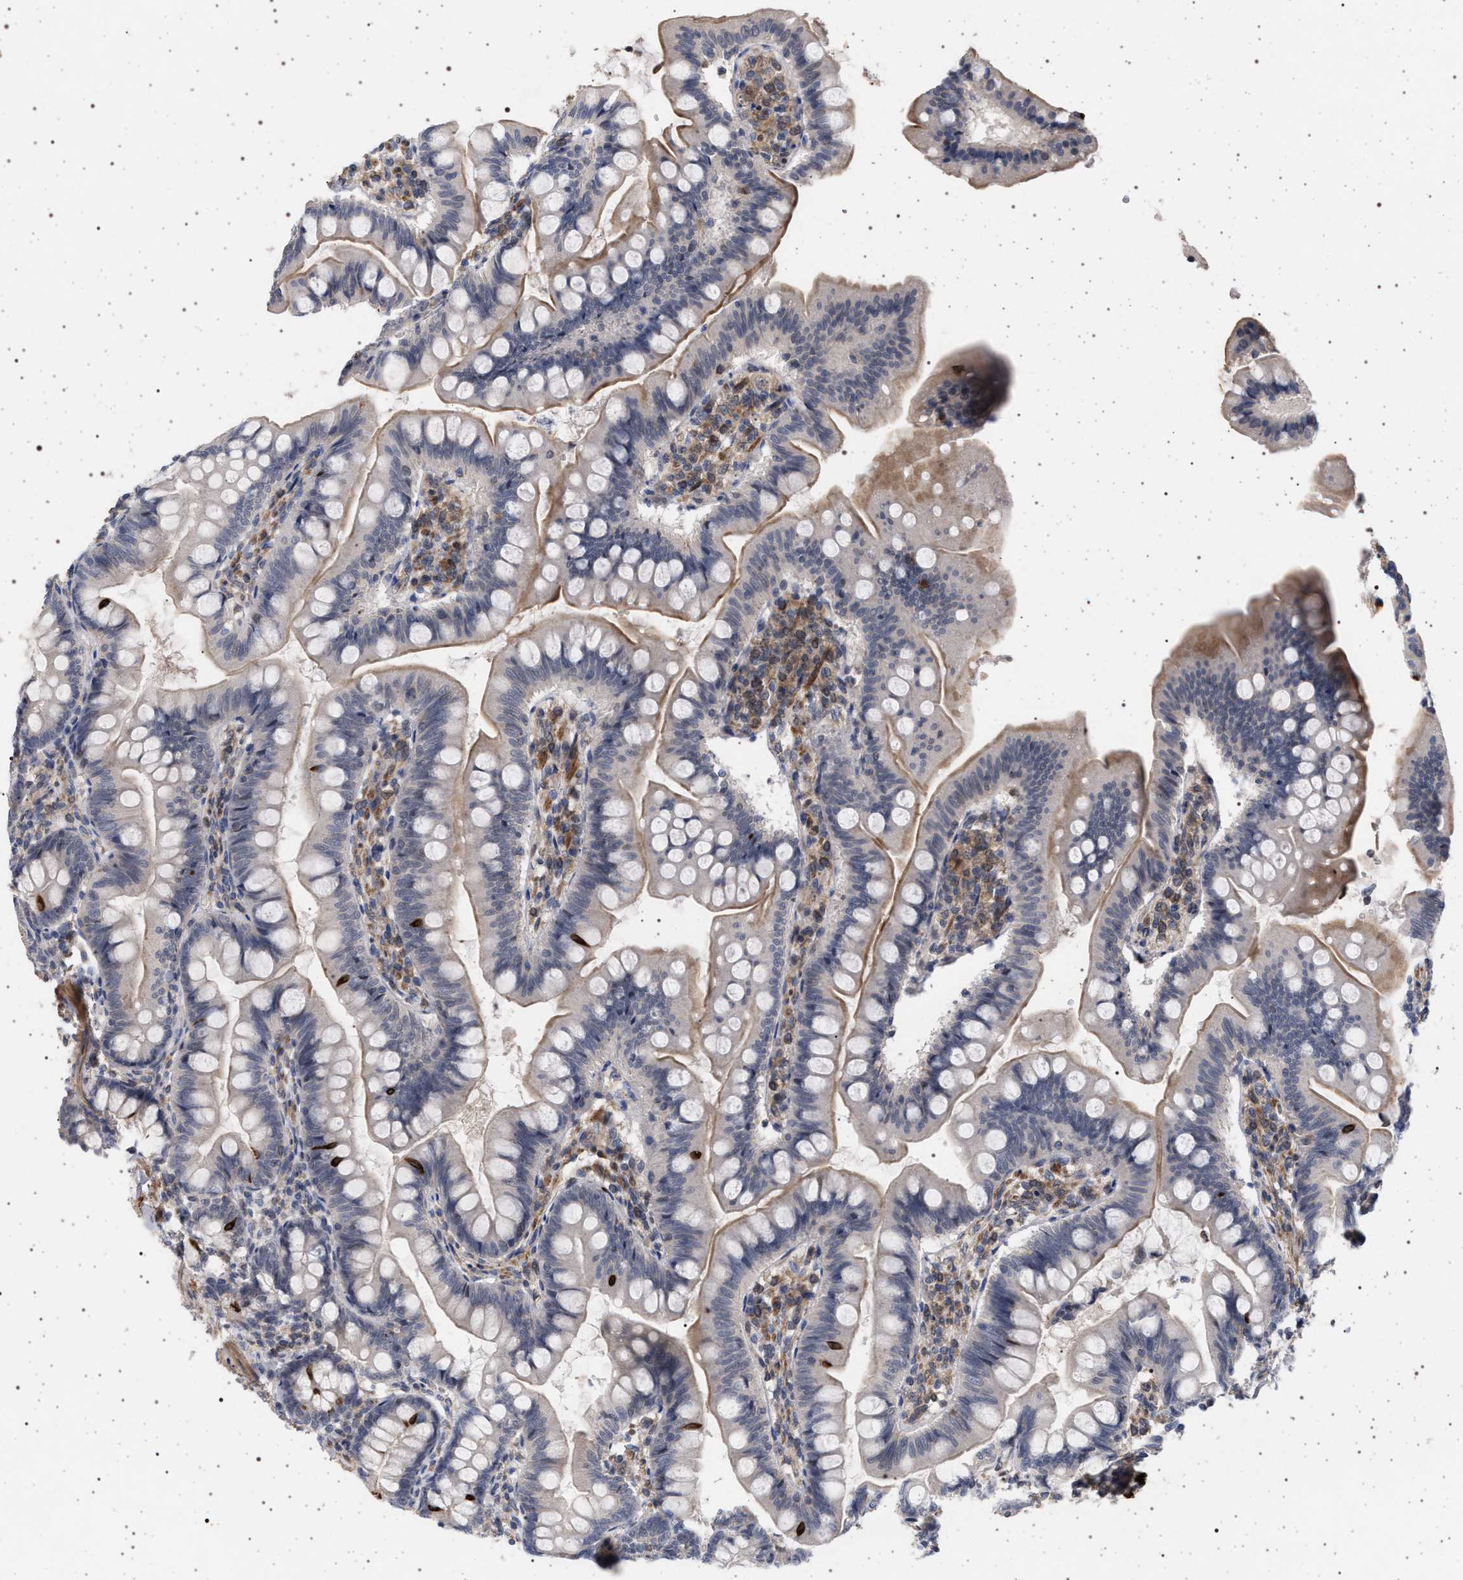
{"staining": {"intensity": "weak", "quantity": "25%-75%", "location": "cytoplasmic/membranous"}, "tissue": "small intestine", "cell_type": "Glandular cells", "image_type": "normal", "snomed": [{"axis": "morphology", "description": "Normal tissue, NOS"}, {"axis": "topography", "description": "Small intestine"}], "caption": "Normal small intestine demonstrates weak cytoplasmic/membranous expression in about 25%-75% of glandular cells, visualized by immunohistochemistry.", "gene": "RBM48", "patient": {"sex": "male", "age": 7}}